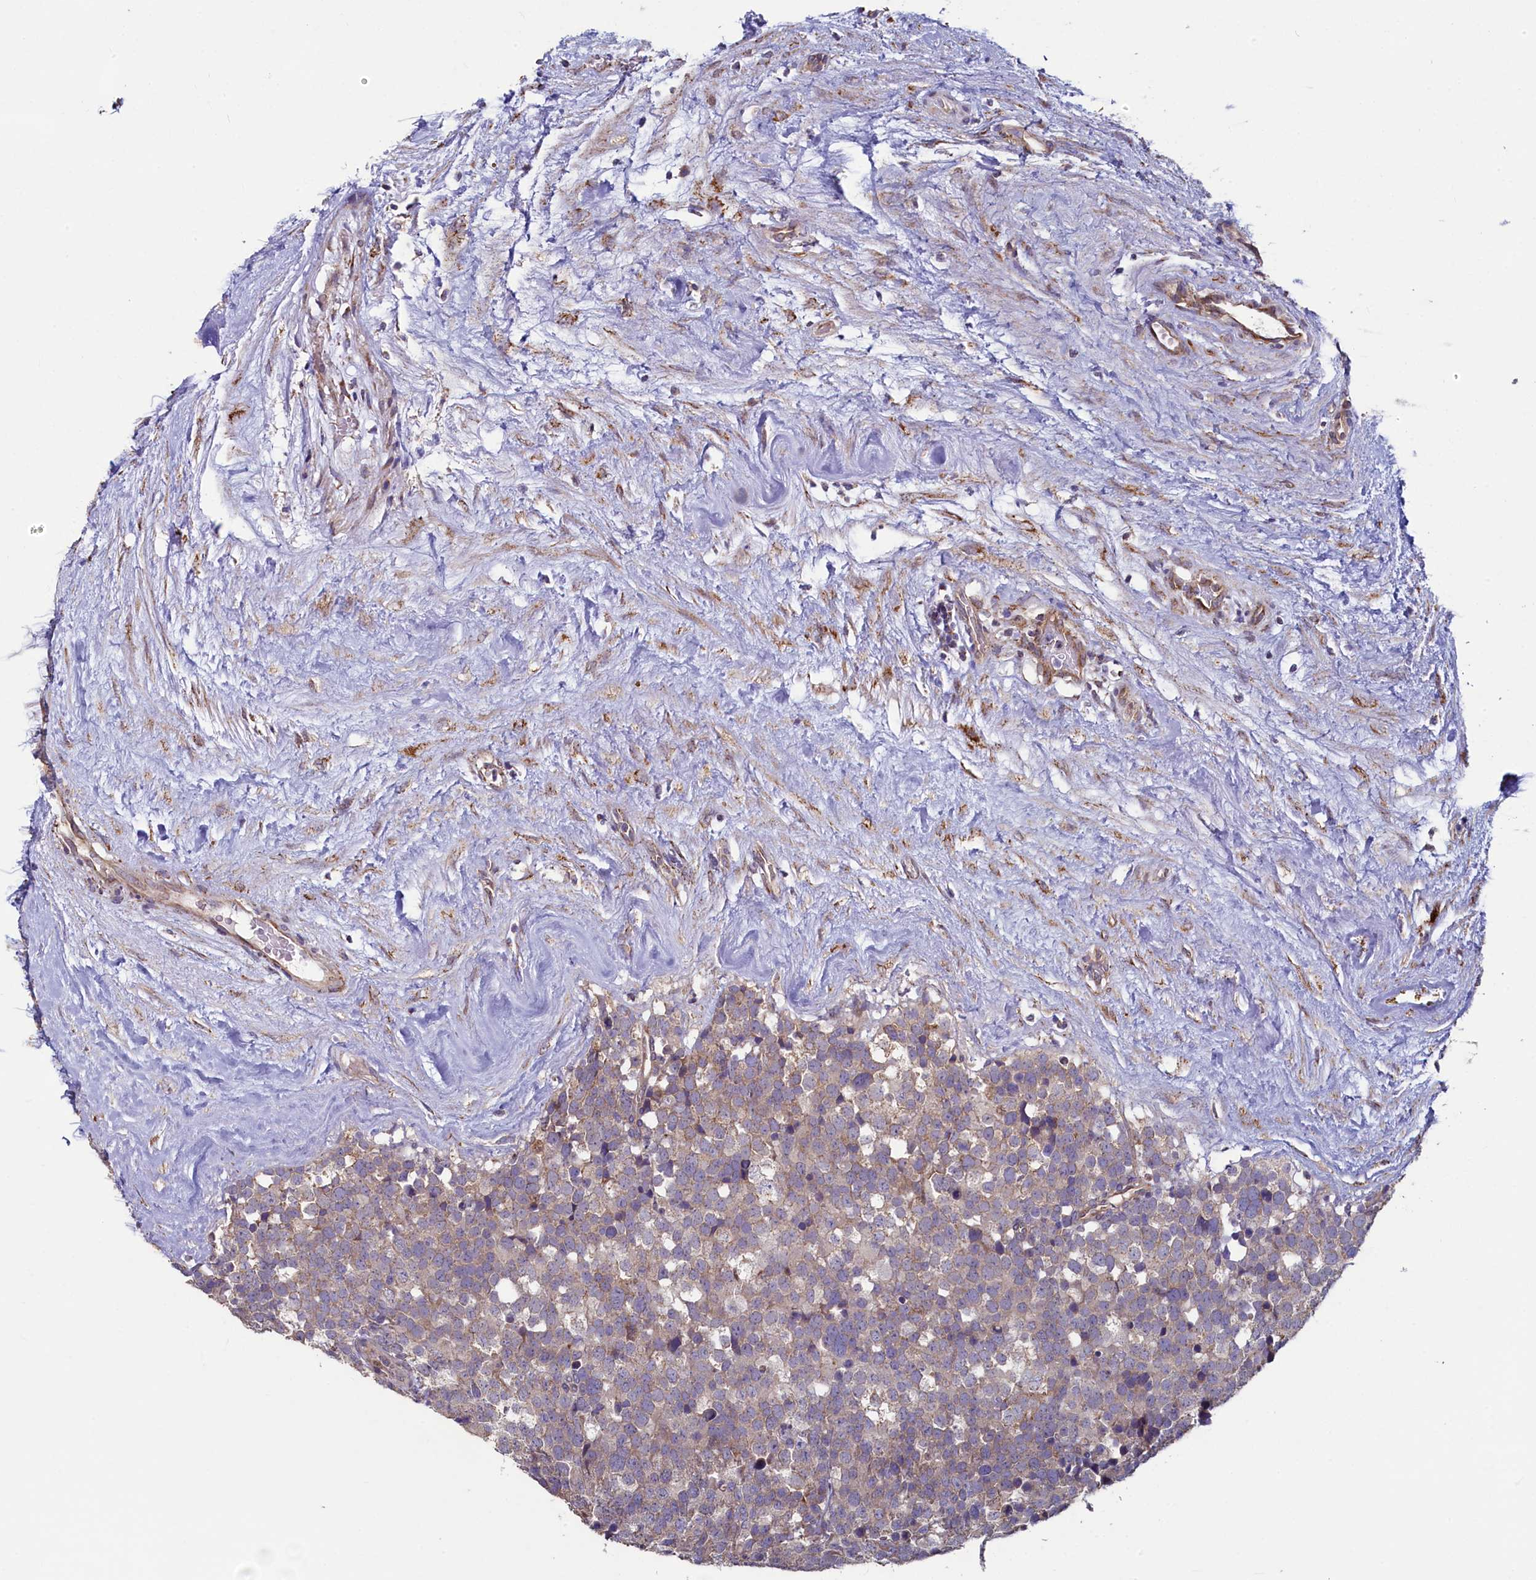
{"staining": {"intensity": "weak", "quantity": "25%-75%", "location": "cytoplasmic/membranous"}, "tissue": "testis cancer", "cell_type": "Tumor cells", "image_type": "cancer", "snomed": [{"axis": "morphology", "description": "Seminoma, NOS"}, {"axis": "topography", "description": "Testis"}], "caption": "The photomicrograph exhibits staining of testis seminoma, revealing weak cytoplasmic/membranous protein positivity (brown color) within tumor cells.", "gene": "SPATA2L", "patient": {"sex": "male", "age": 71}}